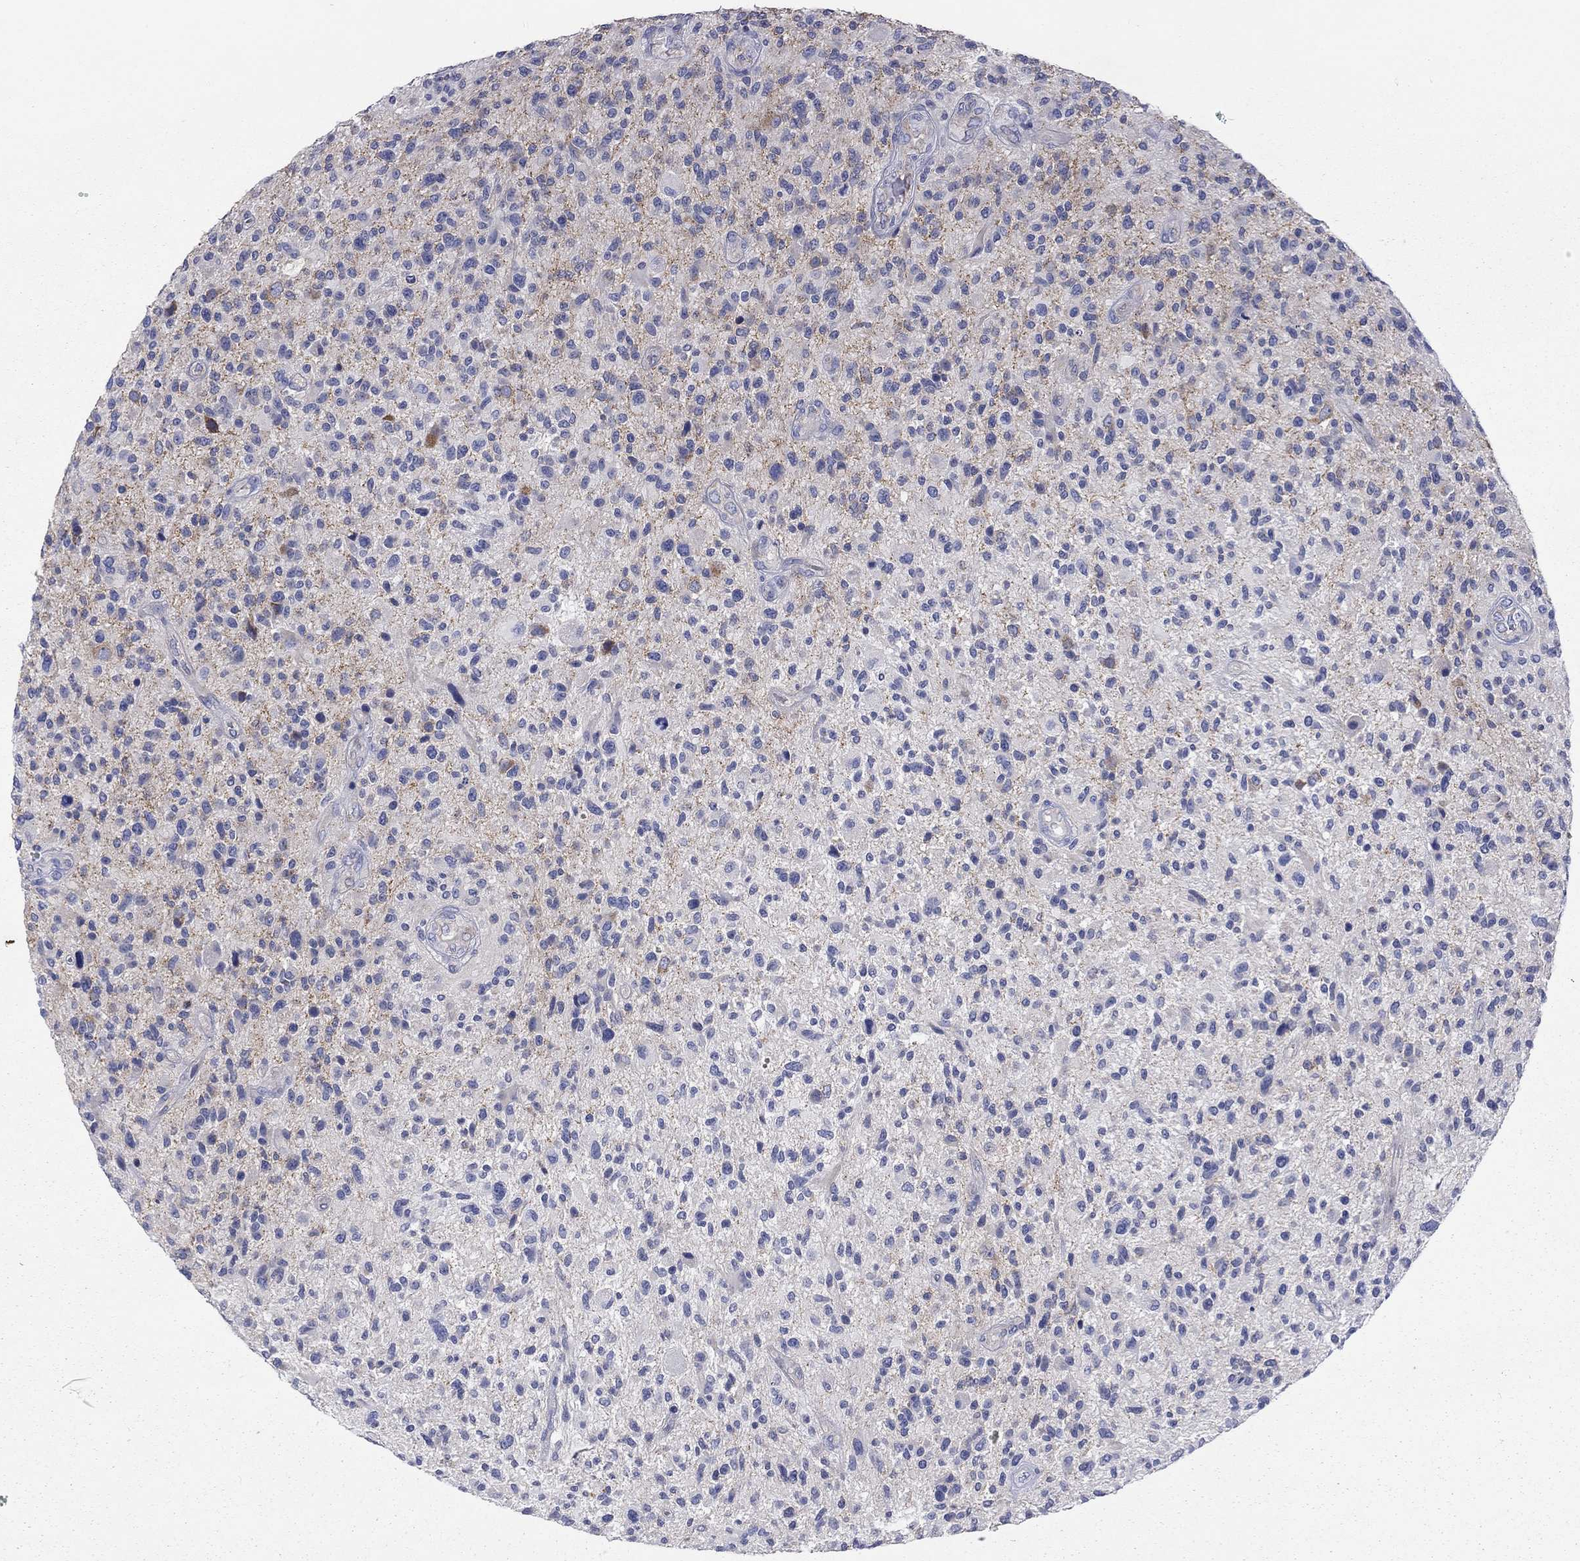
{"staining": {"intensity": "negative", "quantity": "none", "location": "none"}, "tissue": "glioma", "cell_type": "Tumor cells", "image_type": "cancer", "snomed": [{"axis": "morphology", "description": "Glioma, malignant, High grade"}, {"axis": "topography", "description": "Brain"}], "caption": "A photomicrograph of human high-grade glioma (malignant) is negative for staining in tumor cells. Brightfield microscopy of immunohistochemistry stained with DAB (3,3'-diaminobenzidine) (brown) and hematoxylin (blue), captured at high magnification.", "gene": "RCAN1", "patient": {"sex": "male", "age": 47}}